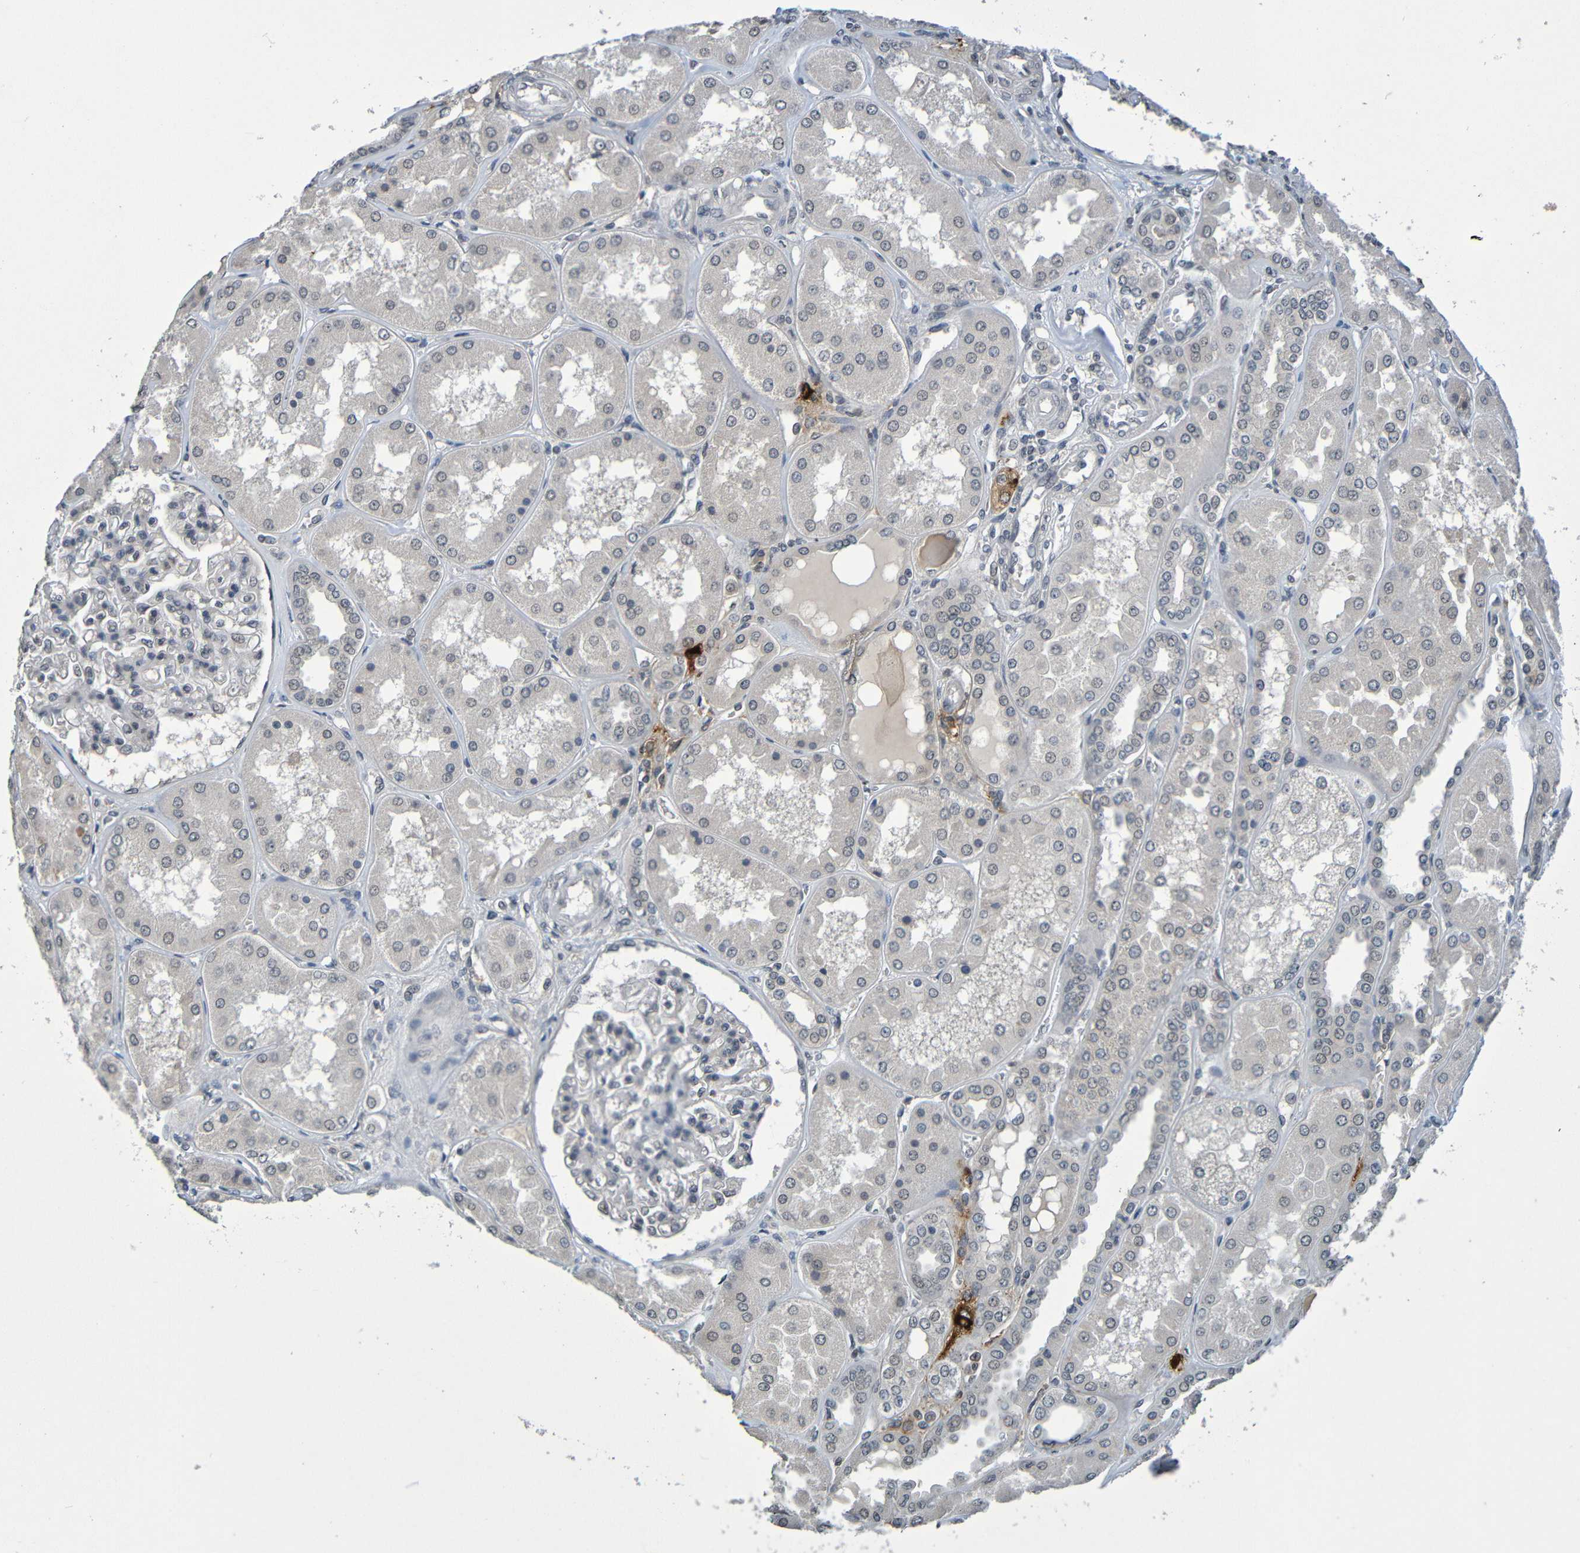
{"staining": {"intensity": "negative", "quantity": "none", "location": "none"}, "tissue": "kidney", "cell_type": "Cells in glomeruli", "image_type": "normal", "snomed": [{"axis": "morphology", "description": "Normal tissue, NOS"}, {"axis": "topography", "description": "Kidney"}], "caption": "Immunohistochemistry of normal kidney shows no positivity in cells in glomeruli.", "gene": "C3AR1", "patient": {"sex": "female", "age": 56}}